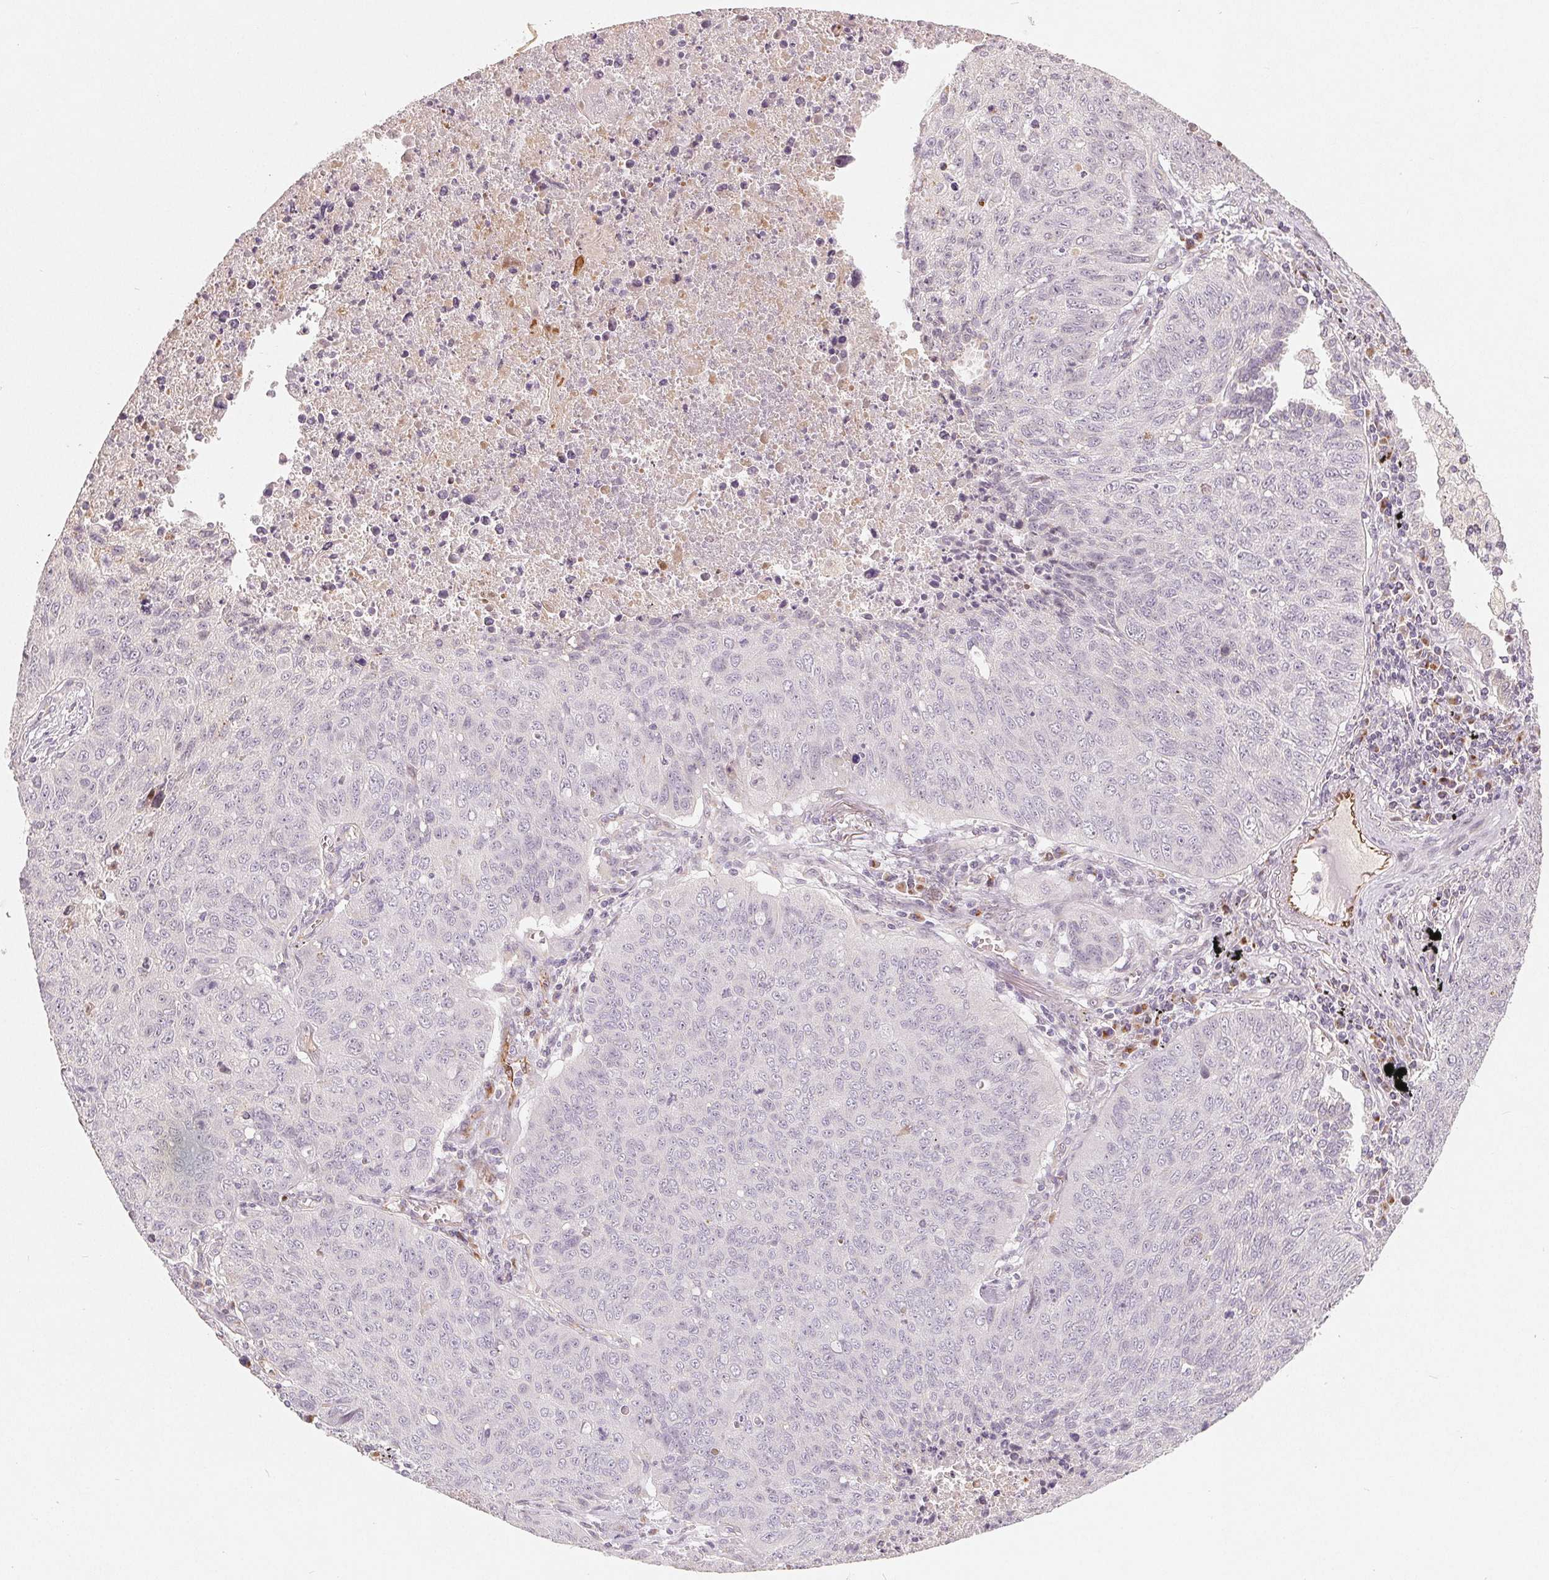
{"staining": {"intensity": "negative", "quantity": "none", "location": "none"}, "tissue": "lung cancer", "cell_type": "Tumor cells", "image_type": "cancer", "snomed": [{"axis": "morphology", "description": "Normal morphology"}, {"axis": "morphology", "description": "Aneuploidy"}, {"axis": "morphology", "description": "Squamous cell carcinoma, NOS"}, {"axis": "topography", "description": "Lymph node"}, {"axis": "topography", "description": "Lung"}], "caption": "Immunohistochemistry (IHC) of lung aneuploidy reveals no expression in tumor cells.", "gene": "TMSB15B", "patient": {"sex": "female", "age": 76}}